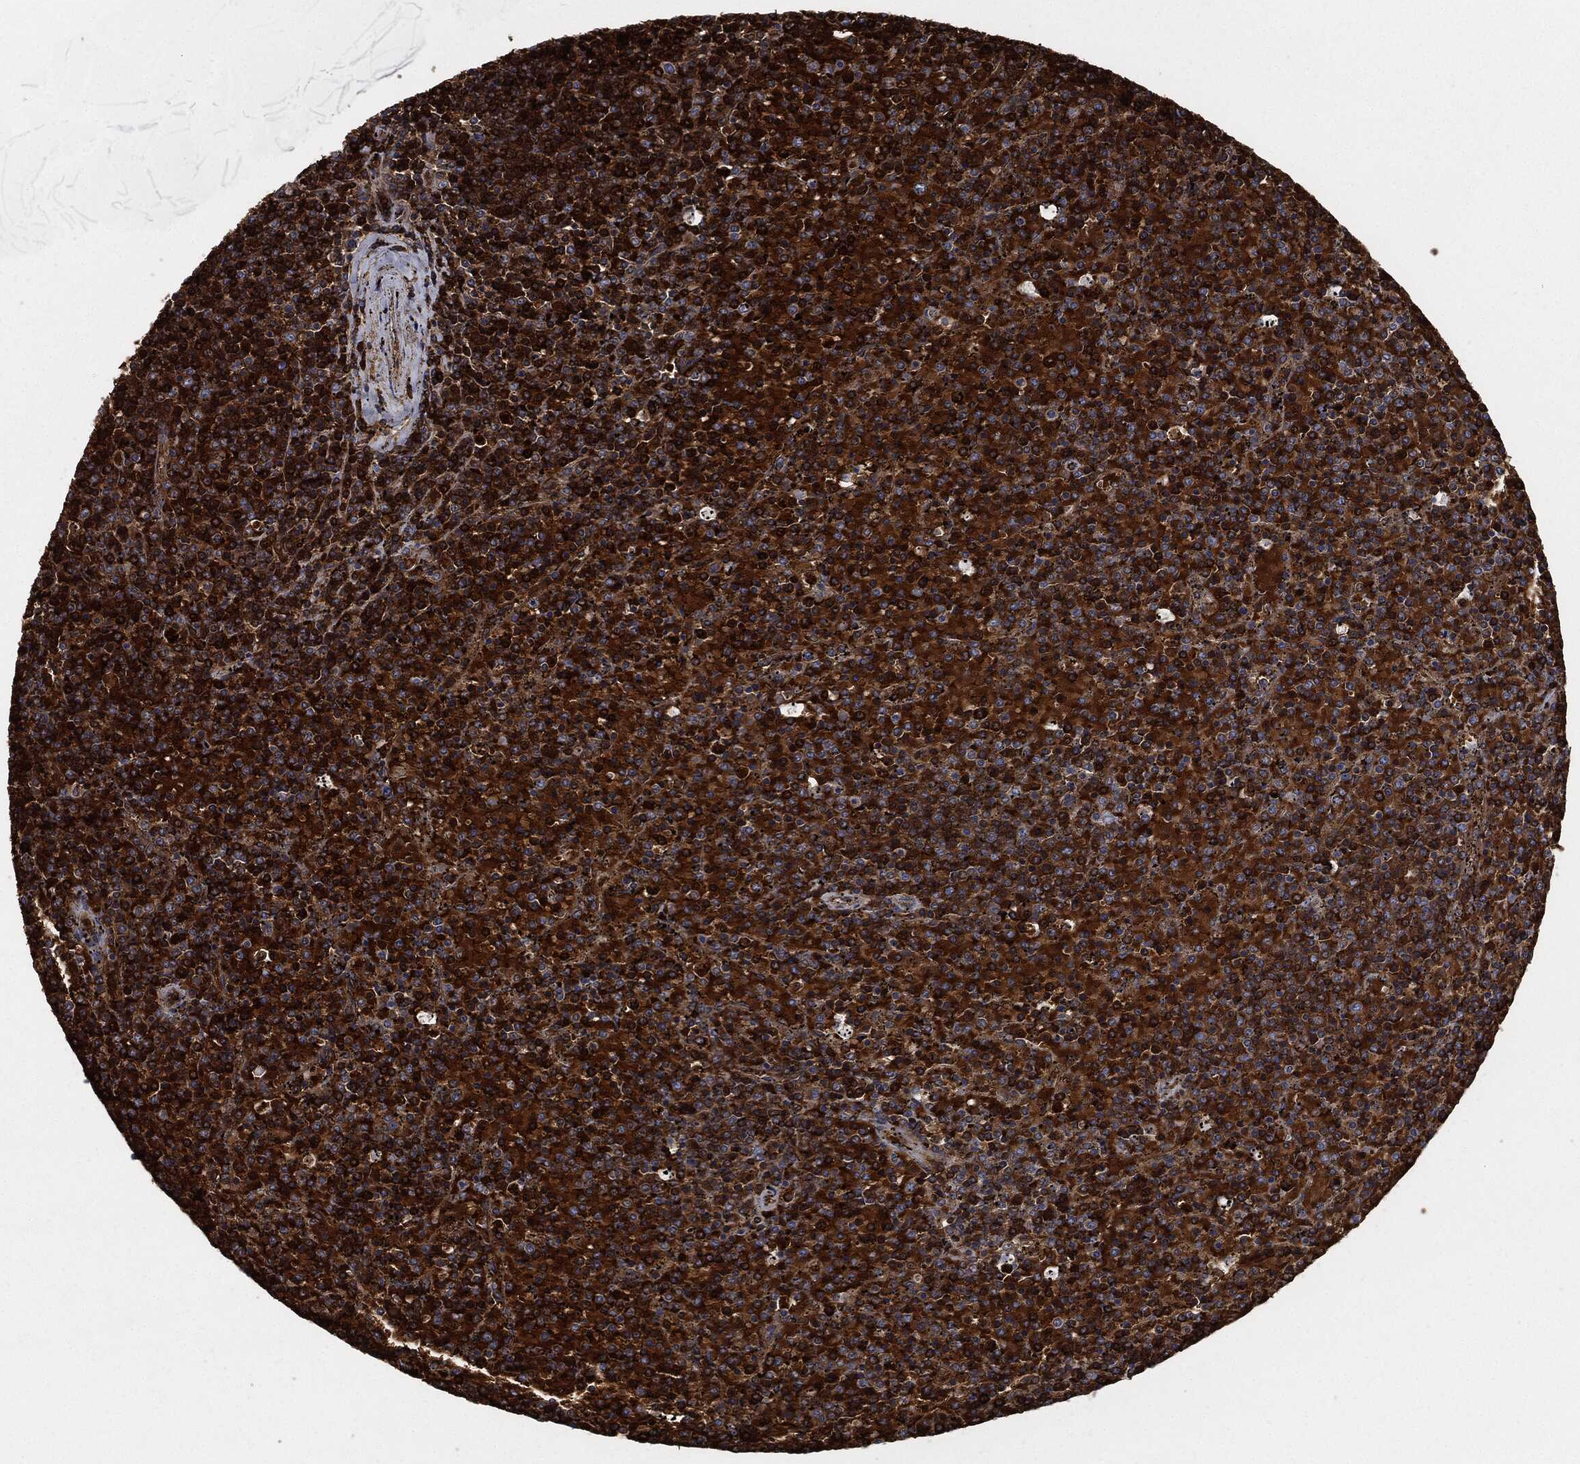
{"staining": {"intensity": "strong", "quantity": ">75%", "location": "cytoplasmic/membranous"}, "tissue": "lymphoma", "cell_type": "Tumor cells", "image_type": "cancer", "snomed": [{"axis": "morphology", "description": "Malignant lymphoma, non-Hodgkin's type, Low grade"}, {"axis": "topography", "description": "Spleen"}], "caption": "This histopathology image demonstrates lymphoma stained with immunohistochemistry (IHC) to label a protein in brown. The cytoplasmic/membranous of tumor cells show strong positivity for the protein. Nuclei are counter-stained blue.", "gene": "PRDX2", "patient": {"sex": "female", "age": 77}}